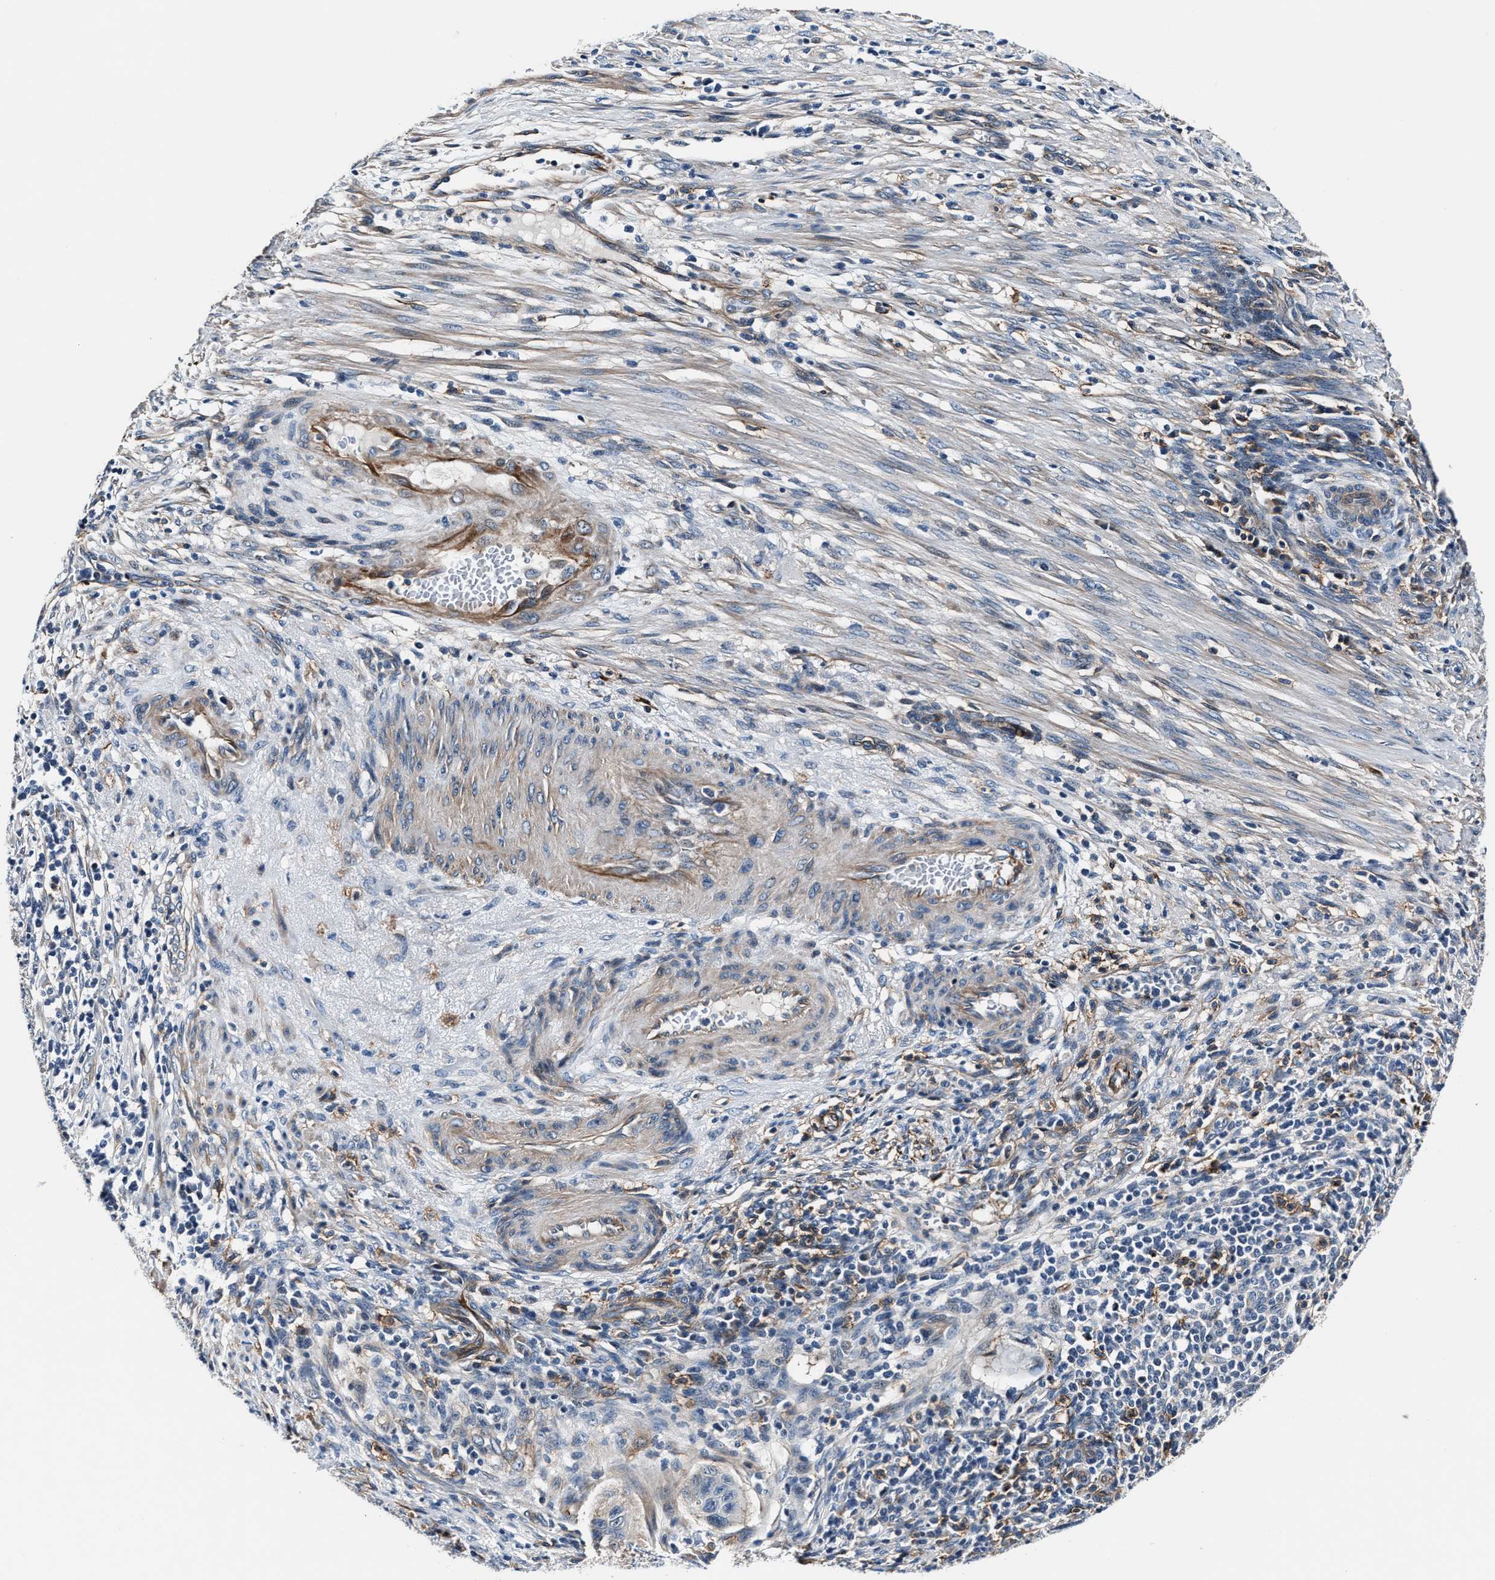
{"staining": {"intensity": "negative", "quantity": "none", "location": "none"}, "tissue": "cervical cancer", "cell_type": "Tumor cells", "image_type": "cancer", "snomed": [{"axis": "morphology", "description": "Squamous cell carcinoma, NOS"}, {"axis": "topography", "description": "Cervix"}], "caption": "High power microscopy micrograph of an immunohistochemistry histopathology image of cervical cancer (squamous cell carcinoma), revealing no significant positivity in tumor cells. (DAB immunohistochemistry (IHC) with hematoxylin counter stain).", "gene": "MPDZ", "patient": {"sex": "female", "age": 70}}